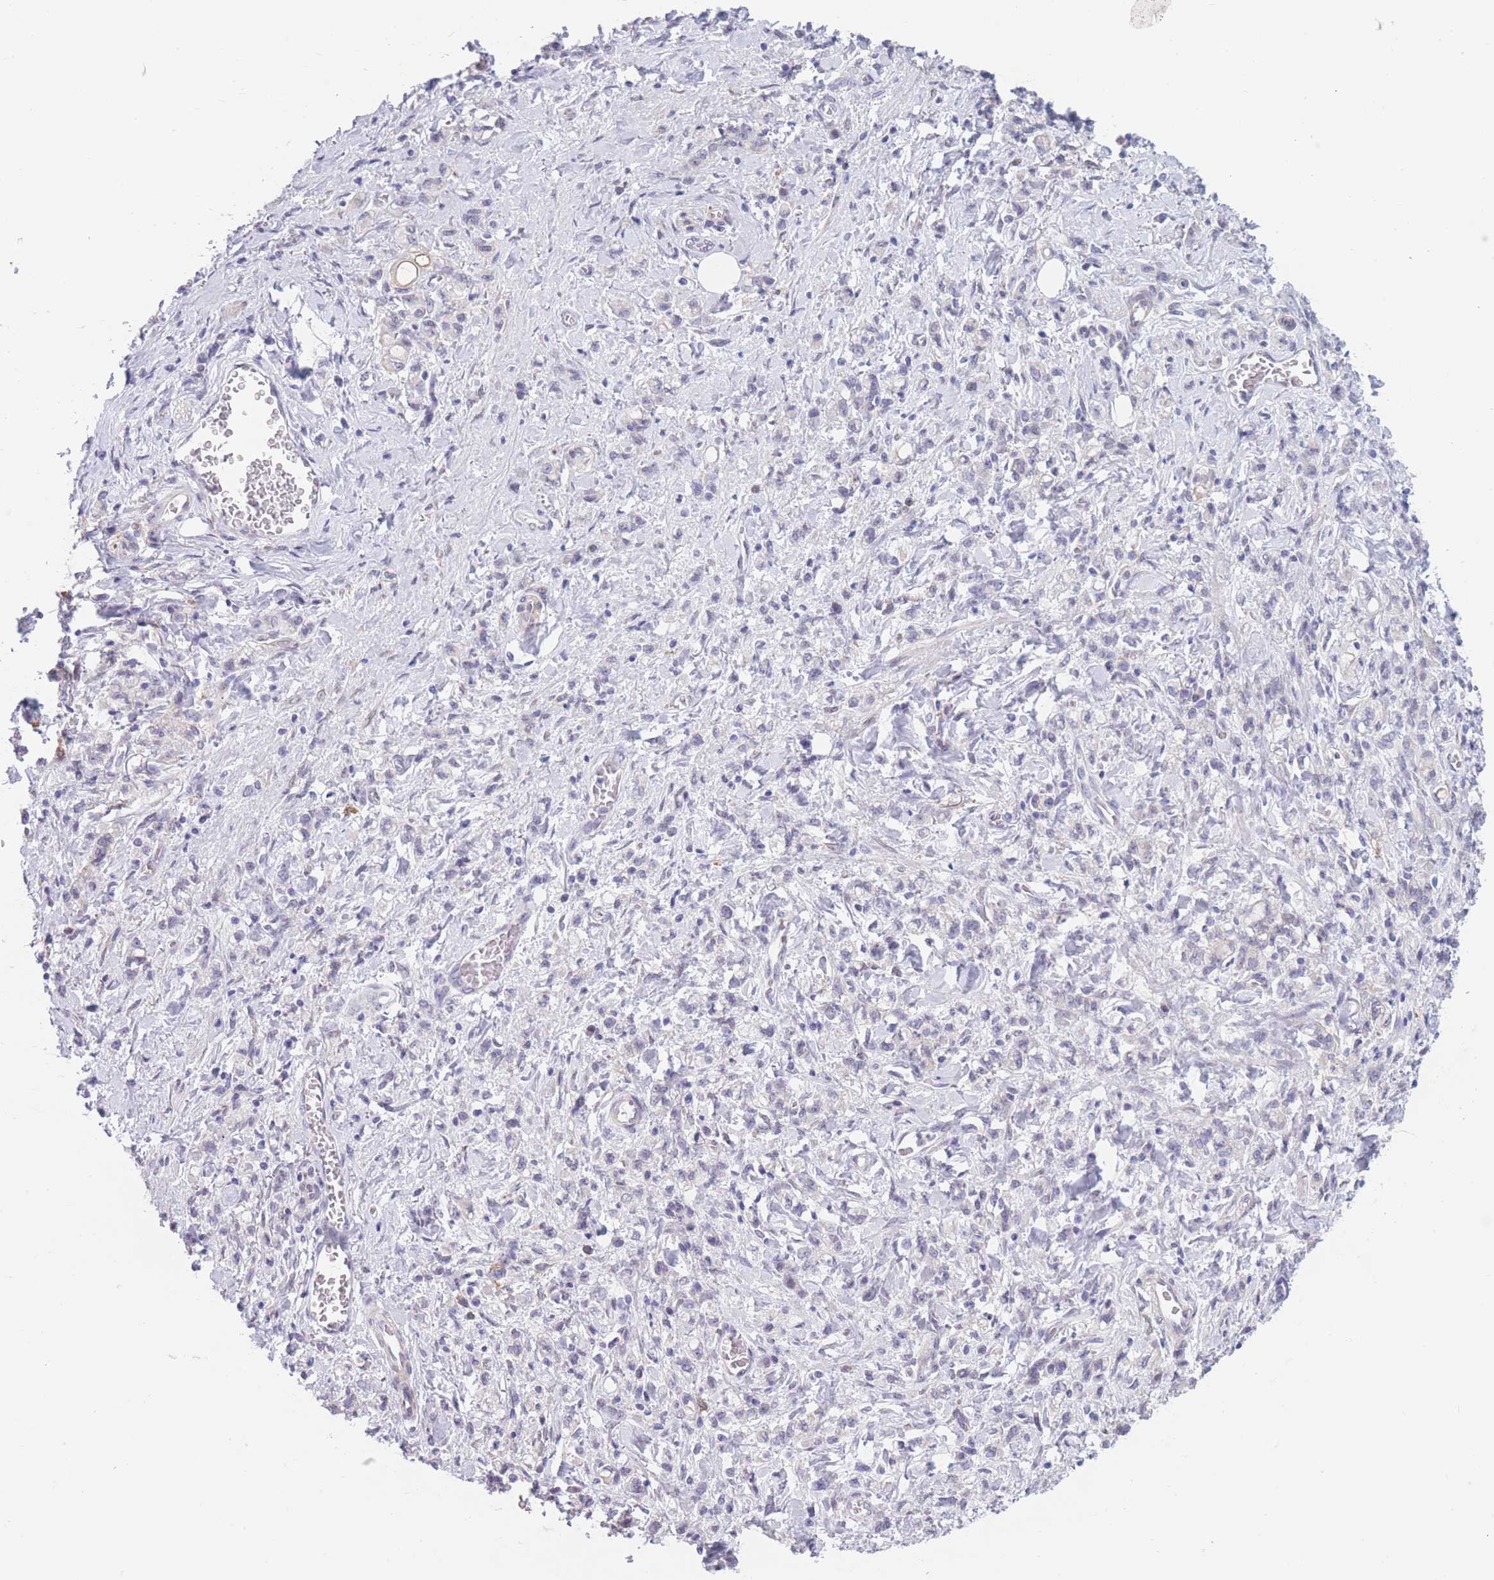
{"staining": {"intensity": "negative", "quantity": "none", "location": "none"}, "tissue": "stomach cancer", "cell_type": "Tumor cells", "image_type": "cancer", "snomed": [{"axis": "morphology", "description": "Adenocarcinoma, NOS"}, {"axis": "topography", "description": "Stomach"}], "caption": "There is no significant staining in tumor cells of adenocarcinoma (stomach).", "gene": "PODXL", "patient": {"sex": "male", "age": 77}}